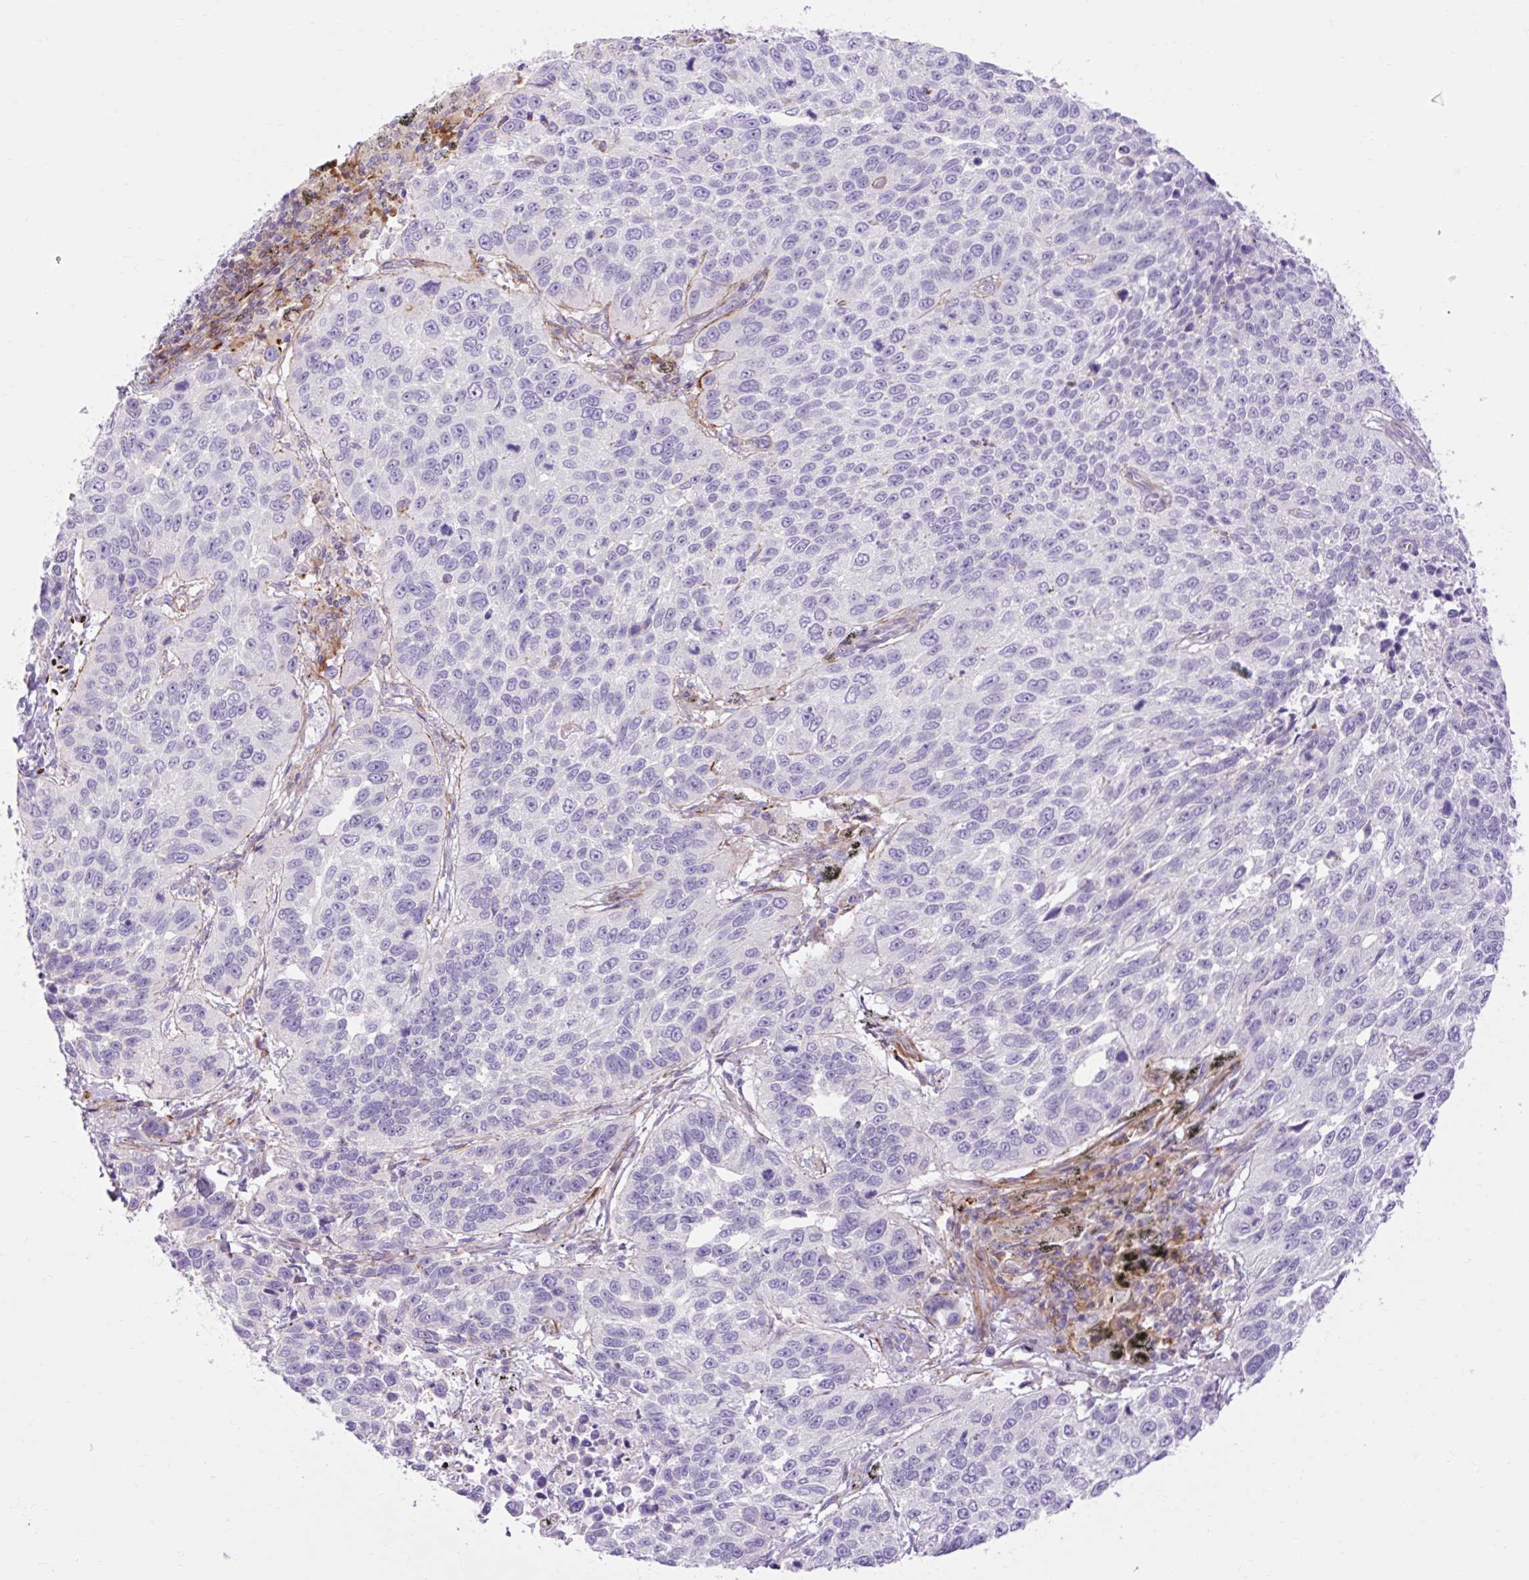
{"staining": {"intensity": "negative", "quantity": "none", "location": "none"}, "tissue": "lung cancer", "cell_type": "Tumor cells", "image_type": "cancer", "snomed": [{"axis": "morphology", "description": "Squamous cell carcinoma, NOS"}, {"axis": "topography", "description": "Lung"}], "caption": "Protein analysis of lung cancer displays no significant positivity in tumor cells.", "gene": "CORO7-PAM16", "patient": {"sex": "male", "age": 62}}